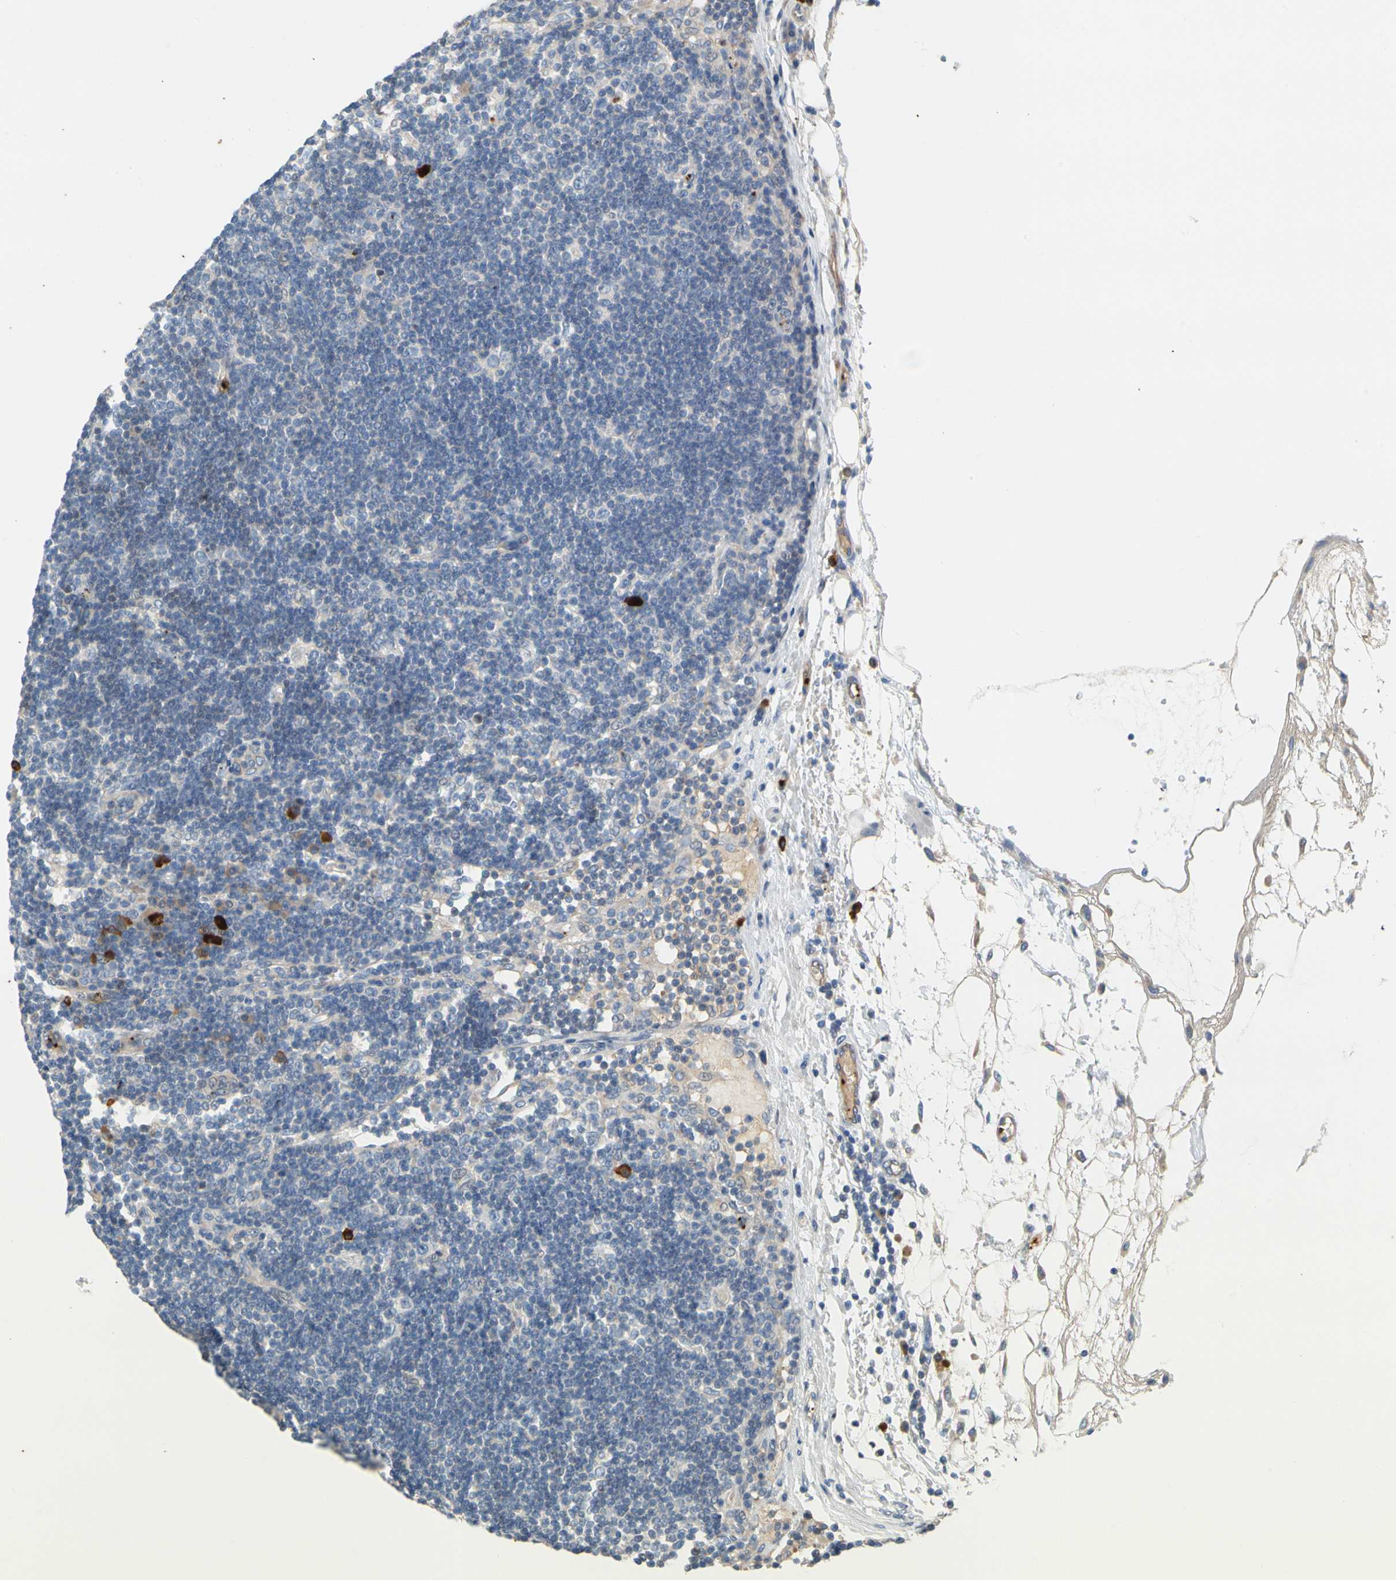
{"staining": {"intensity": "negative", "quantity": "none", "location": "none"}, "tissue": "lymph node", "cell_type": "Germinal center cells", "image_type": "normal", "snomed": [{"axis": "morphology", "description": "Normal tissue, NOS"}, {"axis": "morphology", "description": "Squamous cell carcinoma, metastatic, NOS"}, {"axis": "topography", "description": "Lymph node"}], "caption": "This is an immunohistochemistry photomicrograph of unremarkable lymph node. There is no expression in germinal center cells.", "gene": "ENSG00000288796", "patient": {"sex": "female", "age": 53}}